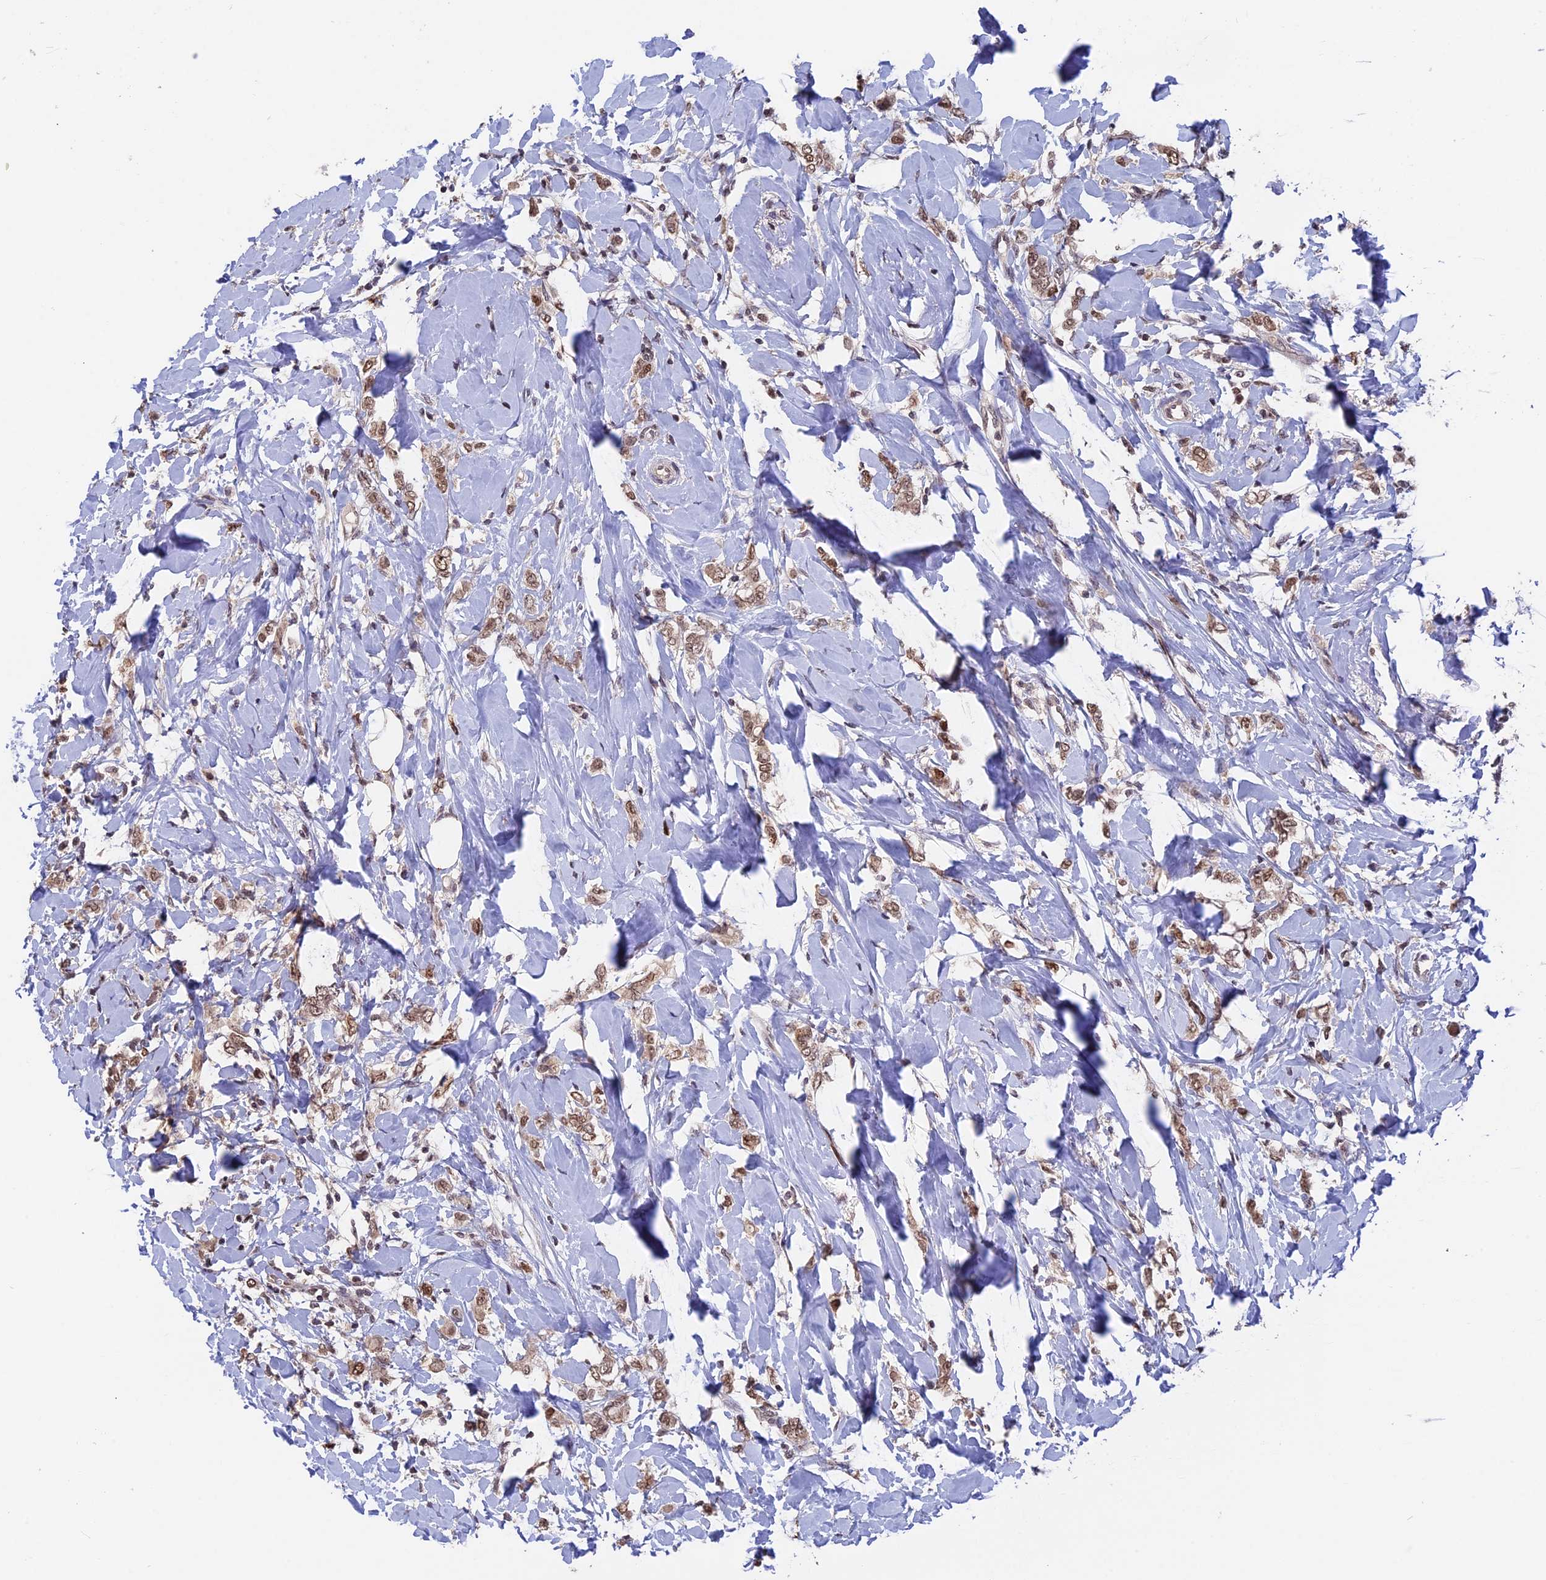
{"staining": {"intensity": "moderate", "quantity": ">75%", "location": "nuclear"}, "tissue": "breast cancer", "cell_type": "Tumor cells", "image_type": "cancer", "snomed": [{"axis": "morphology", "description": "Normal tissue, NOS"}, {"axis": "morphology", "description": "Lobular carcinoma"}, {"axis": "topography", "description": "Breast"}], "caption": "DAB immunohistochemical staining of human breast cancer demonstrates moderate nuclear protein expression in approximately >75% of tumor cells. The protein is shown in brown color, while the nuclei are stained blue.", "gene": "RFC5", "patient": {"sex": "female", "age": 47}}